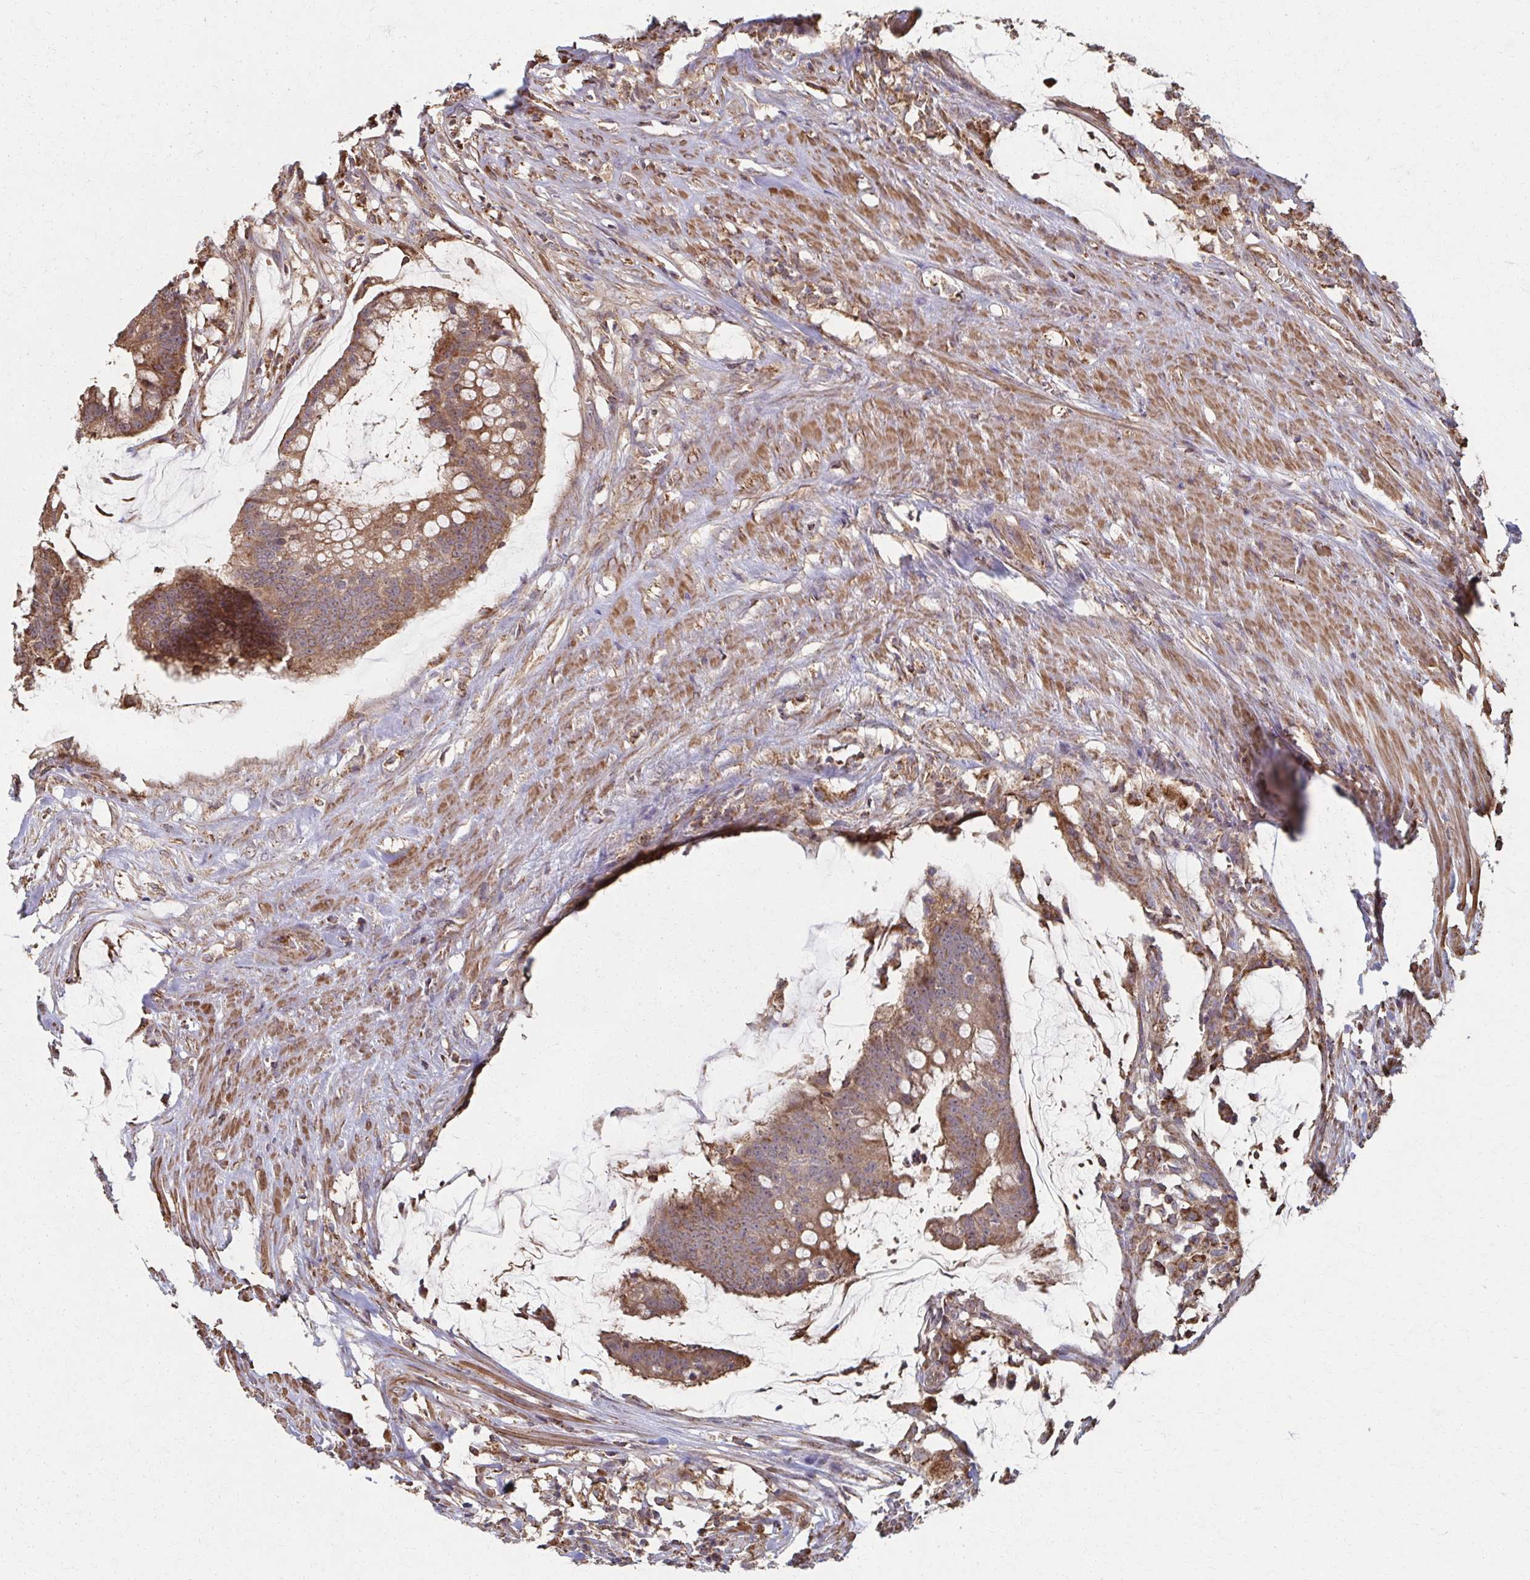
{"staining": {"intensity": "moderate", "quantity": ">75%", "location": "cytoplasmic/membranous"}, "tissue": "colorectal cancer", "cell_type": "Tumor cells", "image_type": "cancer", "snomed": [{"axis": "morphology", "description": "Adenocarcinoma, NOS"}, {"axis": "topography", "description": "Colon"}], "caption": "High-magnification brightfield microscopy of adenocarcinoma (colorectal) stained with DAB (3,3'-diaminobenzidine) (brown) and counterstained with hematoxylin (blue). tumor cells exhibit moderate cytoplasmic/membranous expression is present in approximately>75% of cells. The staining was performed using DAB (3,3'-diaminobenzidine) to visualize the protein expression in brown, while the nuclei were stained in blue with hematoxylin (Magnification: 20x).", "gene": "KLHL34", "patient": {"sex": "male", "age": 62}}